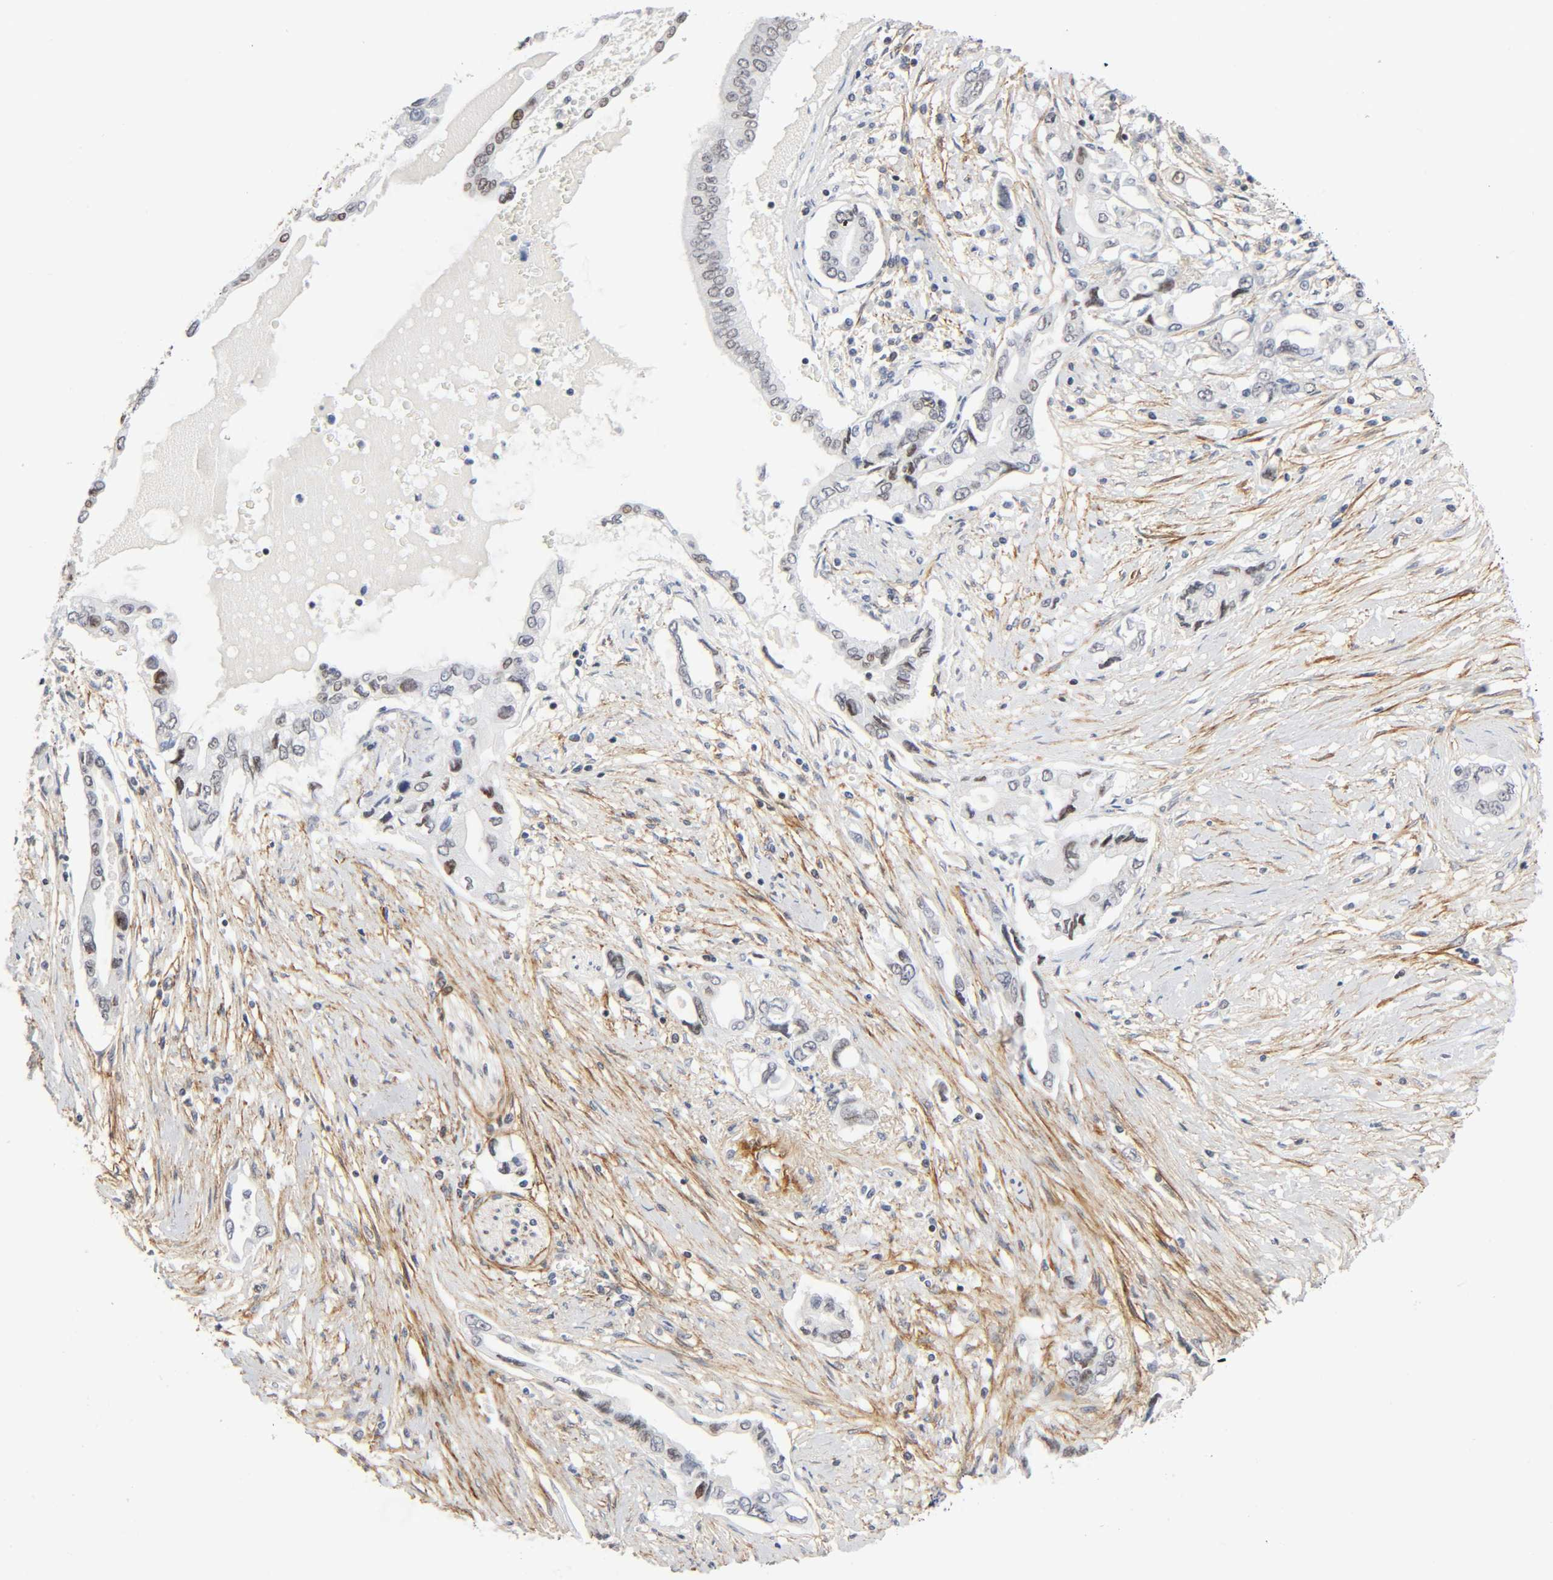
{"staining": {"intensity": "negative", "quantity": "none", "location": "none"}, "tissue": "pancreatic cancer", "cell_type": "Tumor cells", "image_type": "cancer", "snomed": [{"axis": "morphology", "description": "Adenocarcinoma, NOS"}, {"axis": "topography", "description": "Pancreas"}], "caption": "Pancreatic cancer was stained to show a protein in brown. There is no significant staining in tumor cells.", "gene": "DIDO1", "patient": {"sex": "female", "age": 57}}